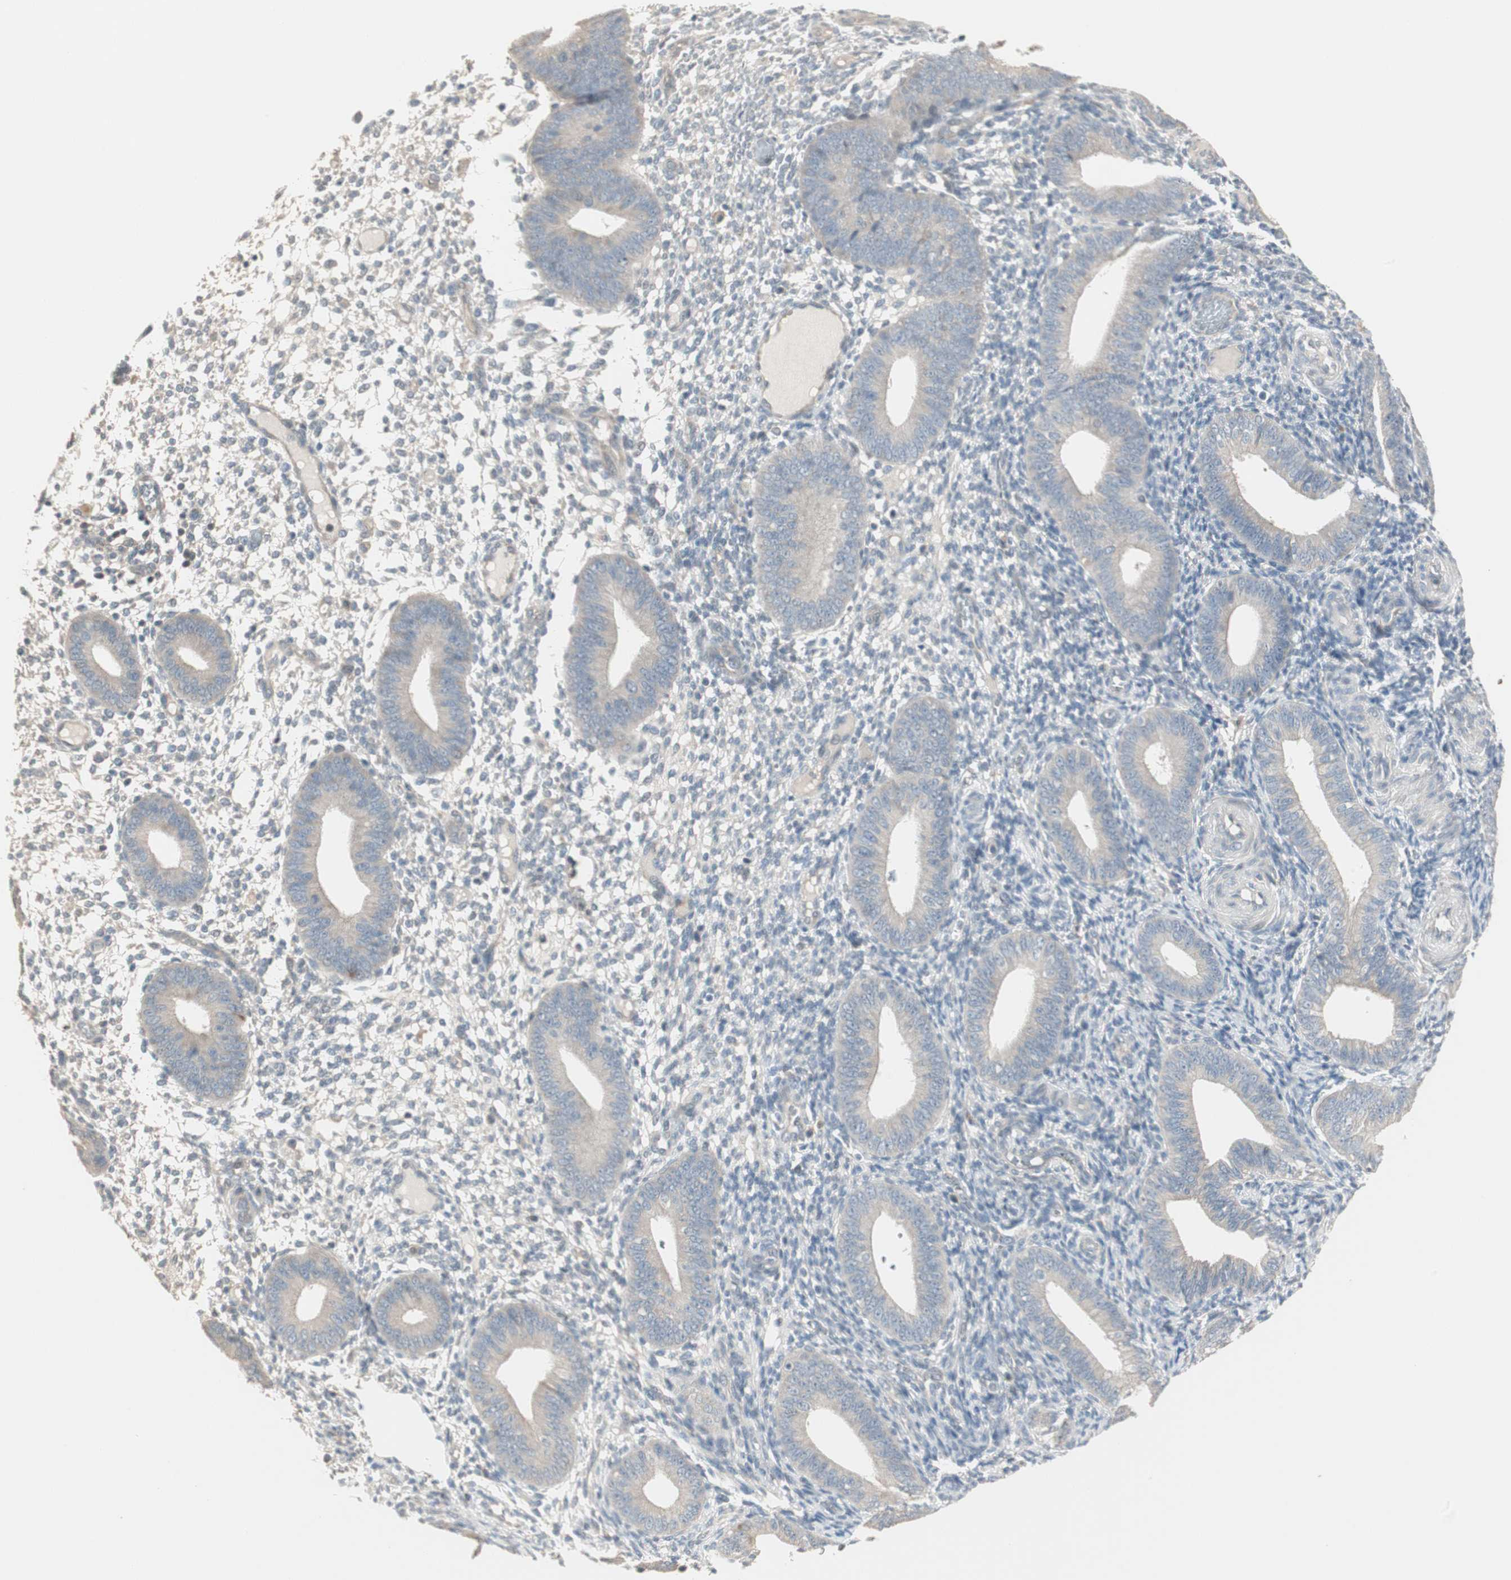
{"staining": {"intensity": "weak", "quantity": "25%-75%", "location": "cytoplasmic/membranous"}, "tissue": "endometrium", "cell_type": "Cells in endometrial stroma", "image_type": "normal", "snomed": [{"axis": "morphology", "description": "Normal tissue, NOS"}, {"axis": "topography", "description": "Endometrium"}], "caption": "A low amount of weak cytoplasmic/membranous expression is seen in approximately 25%-75% of cells in endometrial stroma in normal endometrium. Nuclei are stained in blue.", "gene": "ZFP36", "patient": {"sex": "female", "age": 42}}